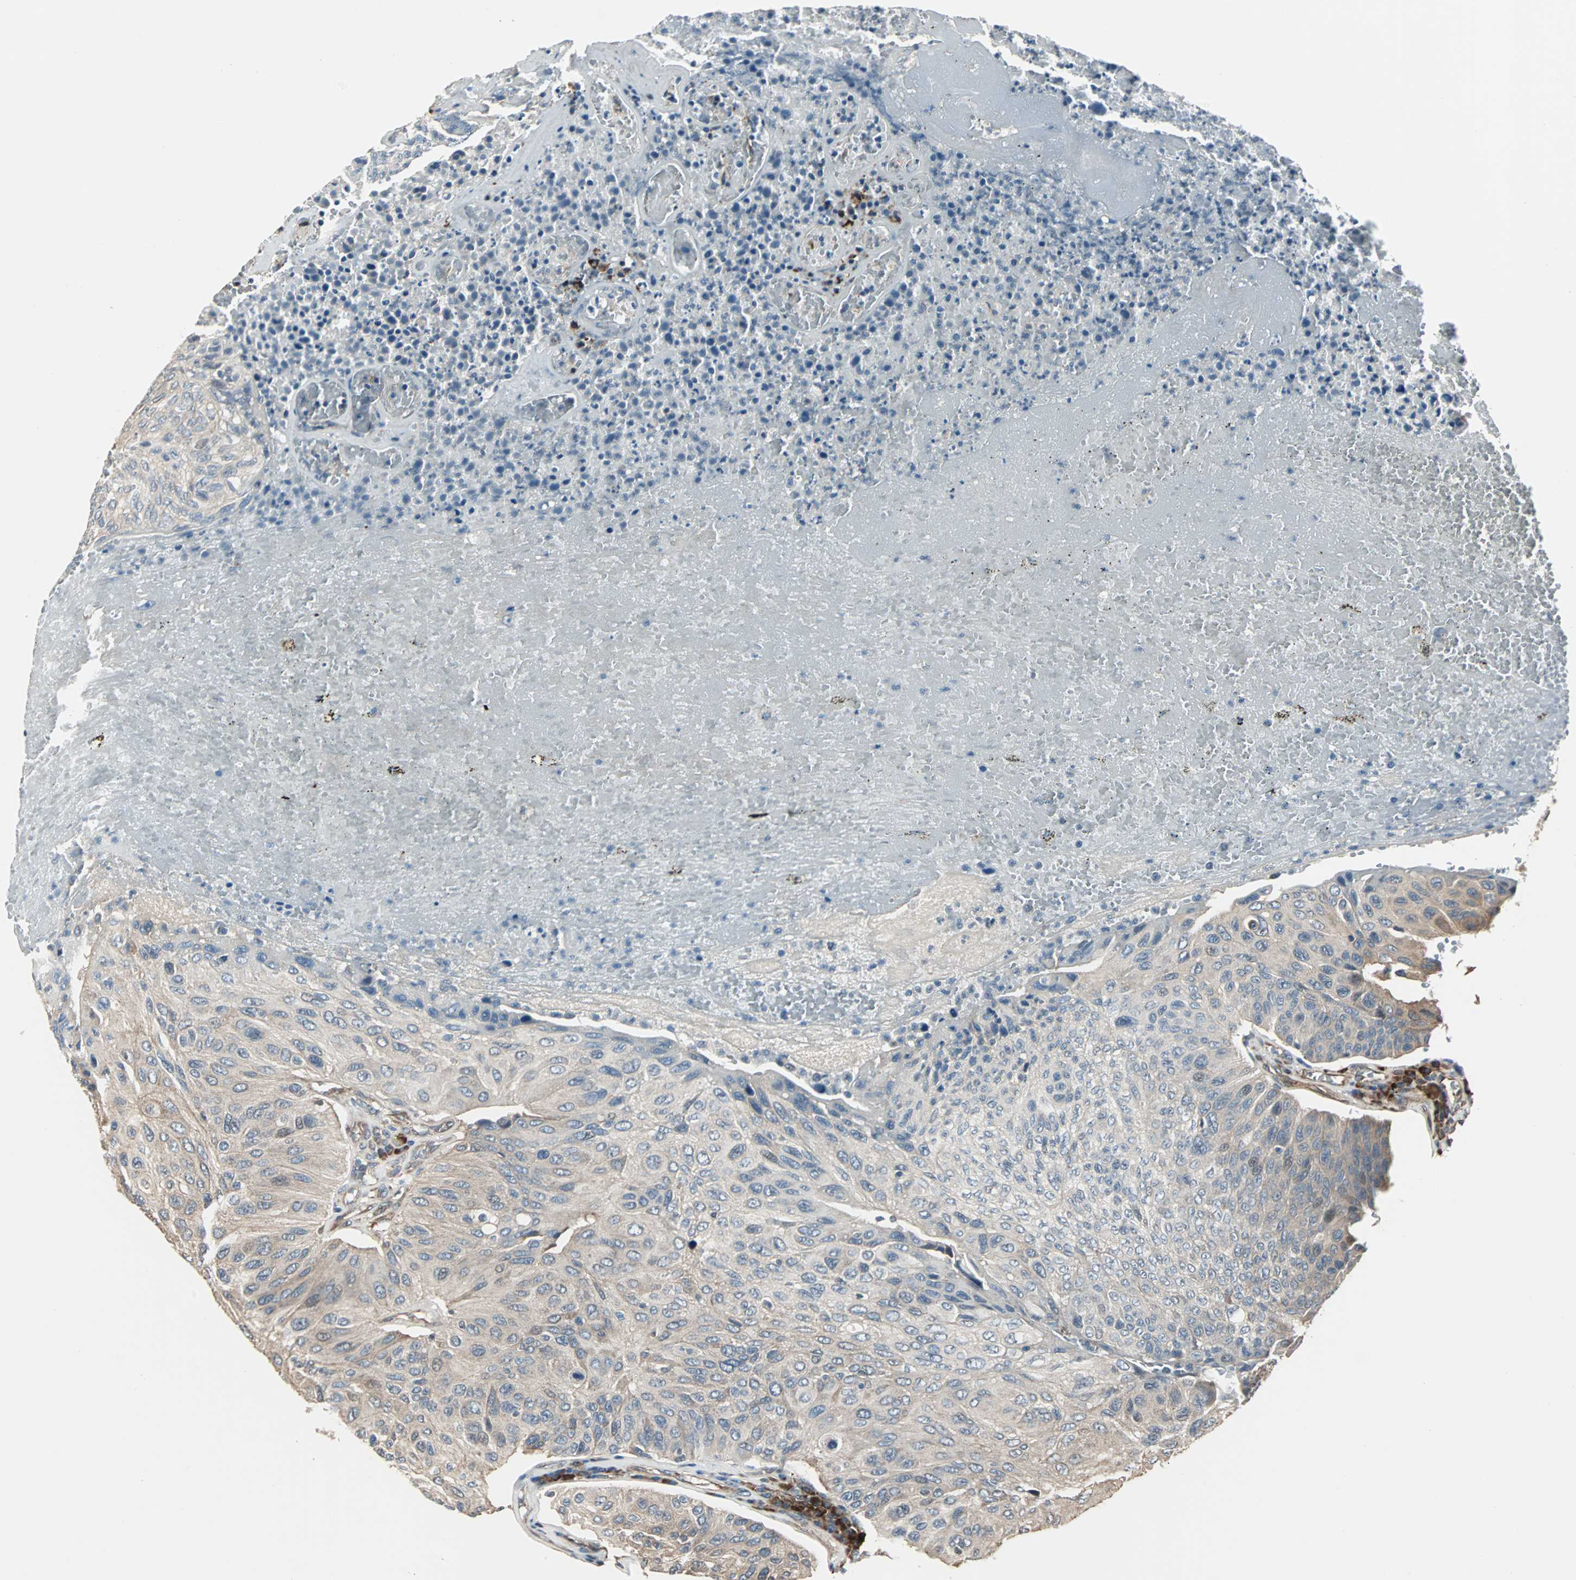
{"staining": {"intensity": "weak", "quantity": ">75%", "location": "cytoplasmic/membranous"}, "tissue": "urothelial cancer", "cell_type": "Tumor cells", "image_type": "cancer", "snomed": [{"axis": "morphology", "description": "Urothelial carcinoma, High grade"}, {"axis": "topography", "description": "Urinary bladder"}], "caption": "This histopathology image exhibits immunohistochemistry (IHC) staining of urothelial cancer, with low weak cytoplasmic/membranous staining in approximately >75% of tumor cells.", "gene": "CHP1", "patient": {"sex": "male", "age": 66}}